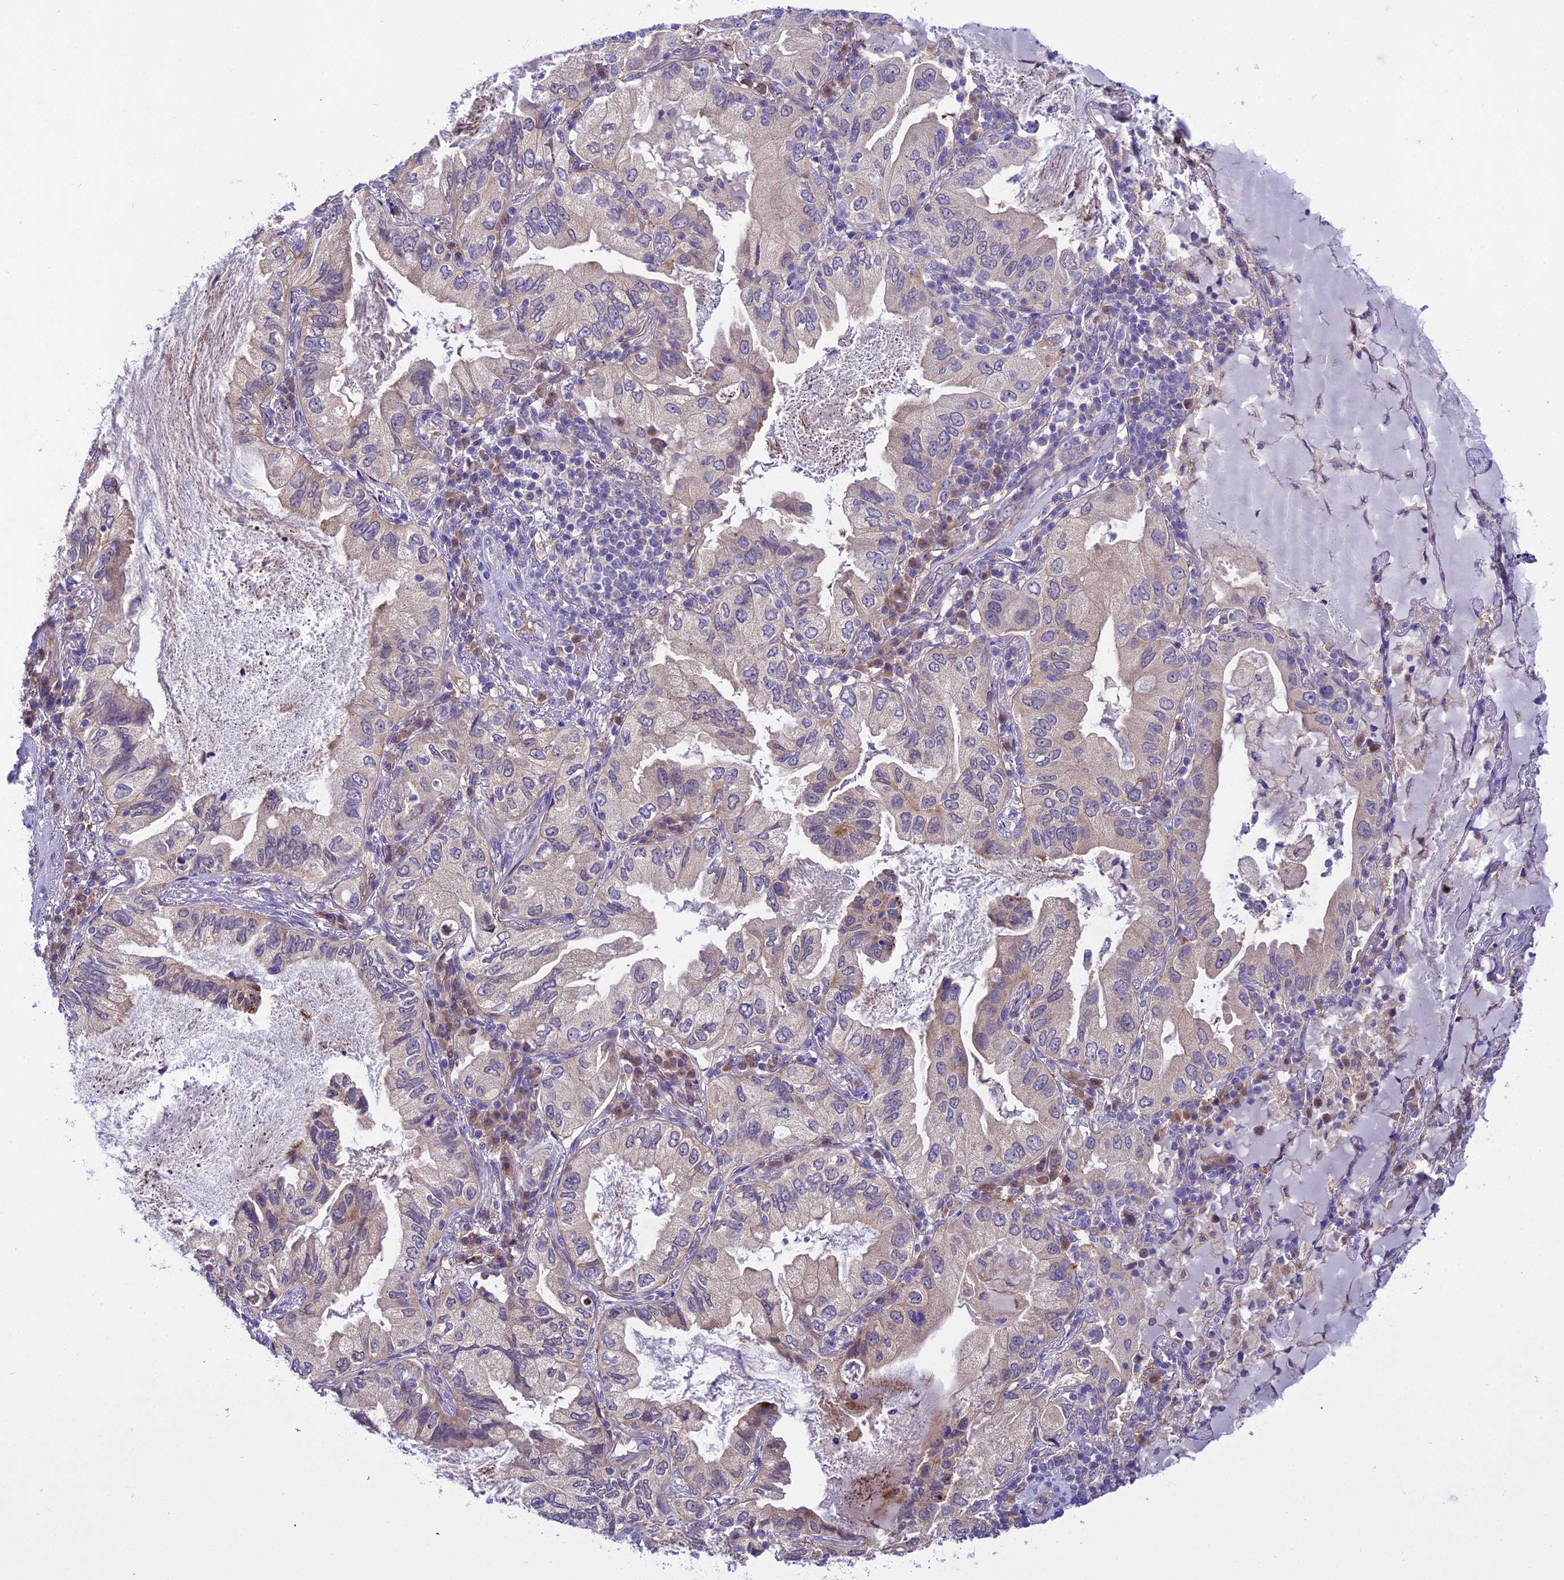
{"staining": {"intensity": "weak", "quantity": "<25%", "location": "cytoplasmic/membranous"}, "tissue": "lung cancer", "cell_type": "Tumor cells", "image_type": "cancer", "snomed": [{"axis": "morphology", "description": "Adenocarcinoma, NOS"}, {"axis": "topography", "description": "Lung"}], "caption": "Human adenocarcinoma (lung) stained for a protein using IHC reveals no staining in tumor cells.", "gene": "BORCS6", "patient": {"sex": "female", "age": 69}}